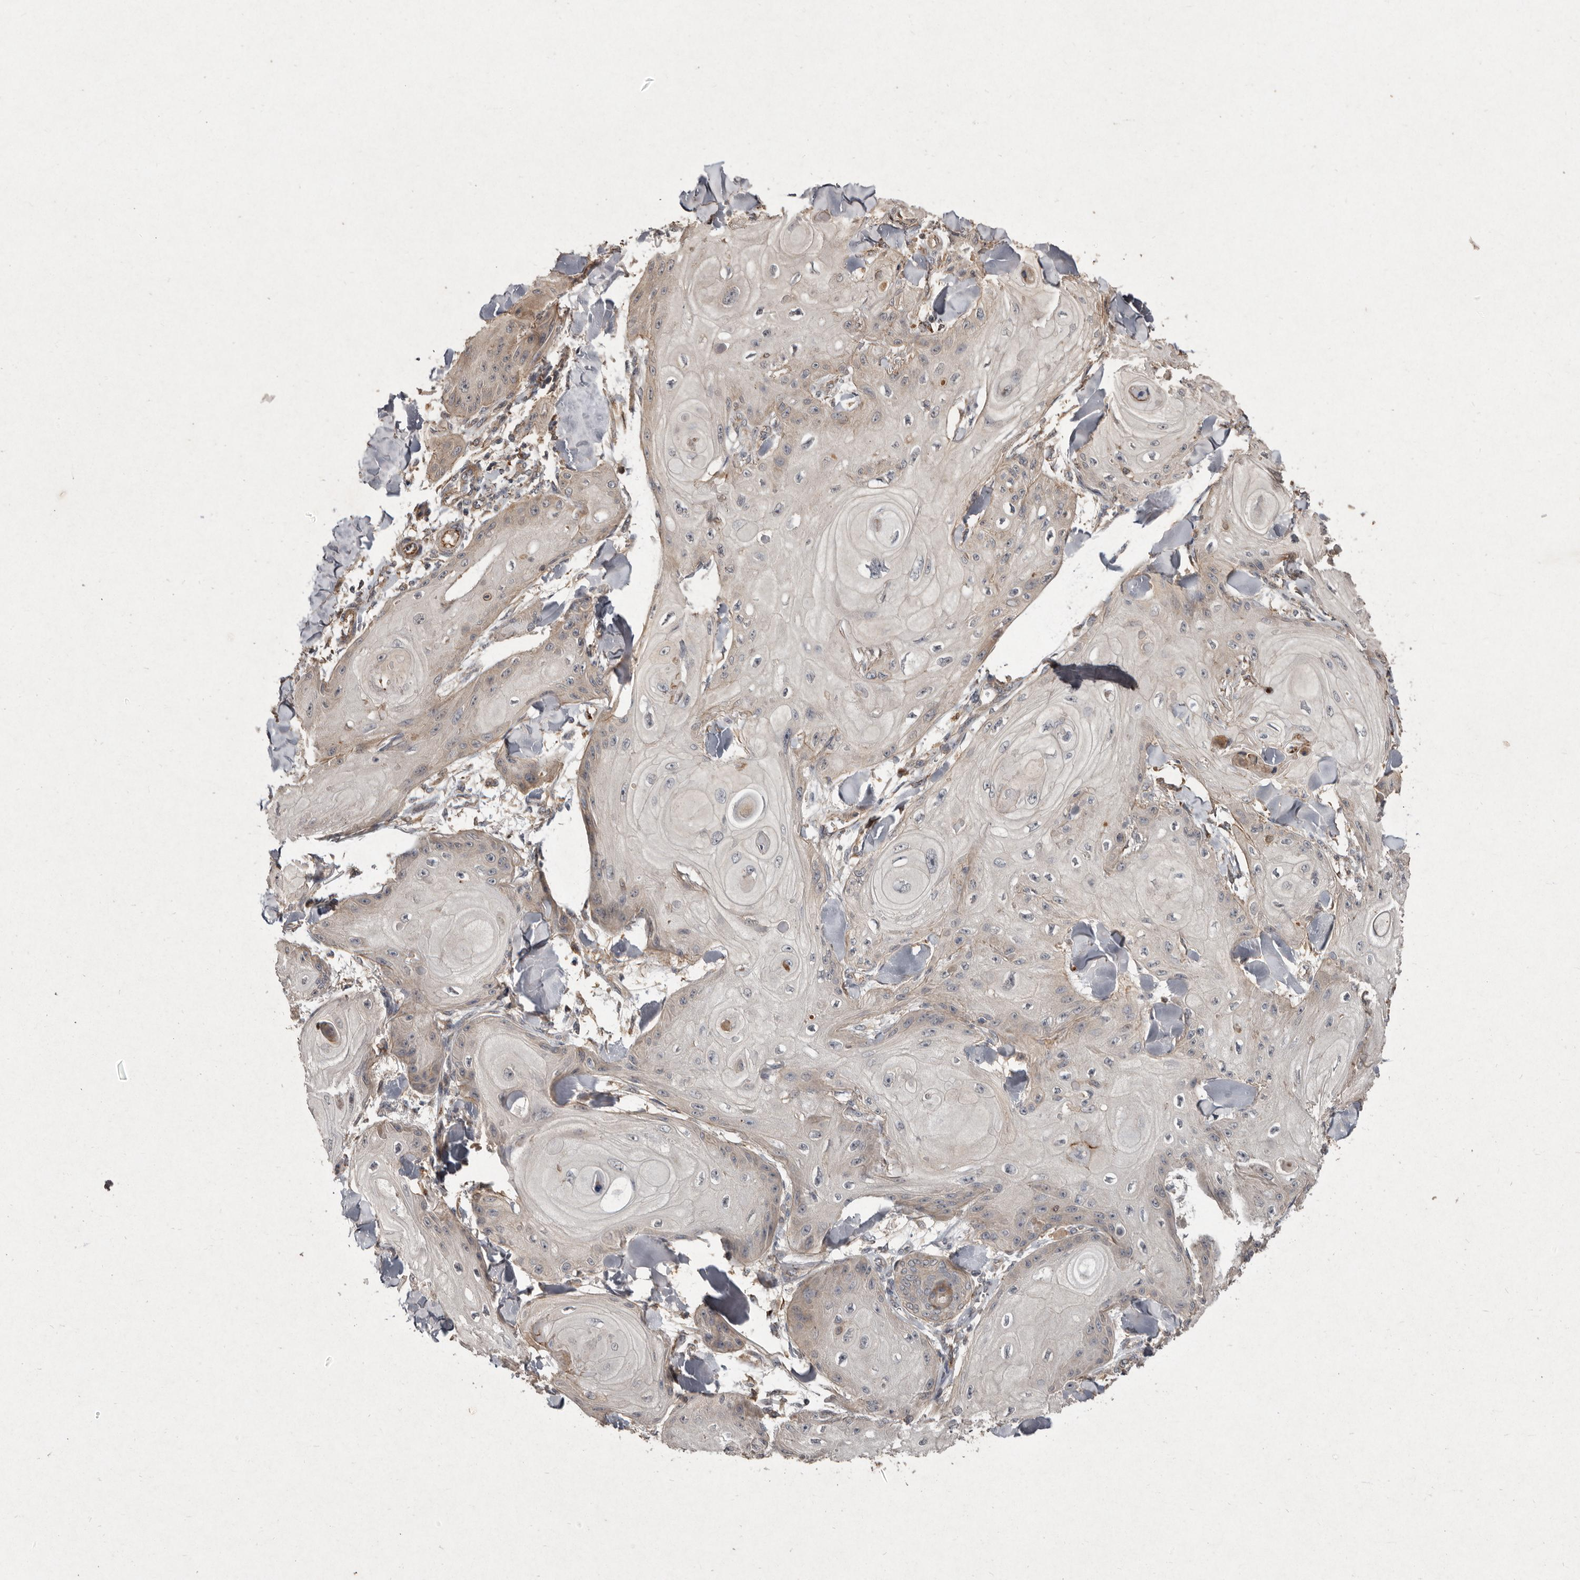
{"staining": {"intensity": "weak", "quantity": "<25%", "location": "cytoplasmic/membranous"}, "tissue": "skin cancer", "cell_type": "Tumor cells", "image_type": "cancer", "snomed": [{"axis": "morphology", "description": "Squamous cell carcinoma, NOS"}, {"axis": "topography", "description": "Skin"}], "caption": "Immunohistochemistry histopathology image of human squamous cell carcinoma (skin) stained for a protein (brown), which displays no expression in tumor cells.", "gene": "SEMA3A", "patient": {"sex": "male", "age": 74}}